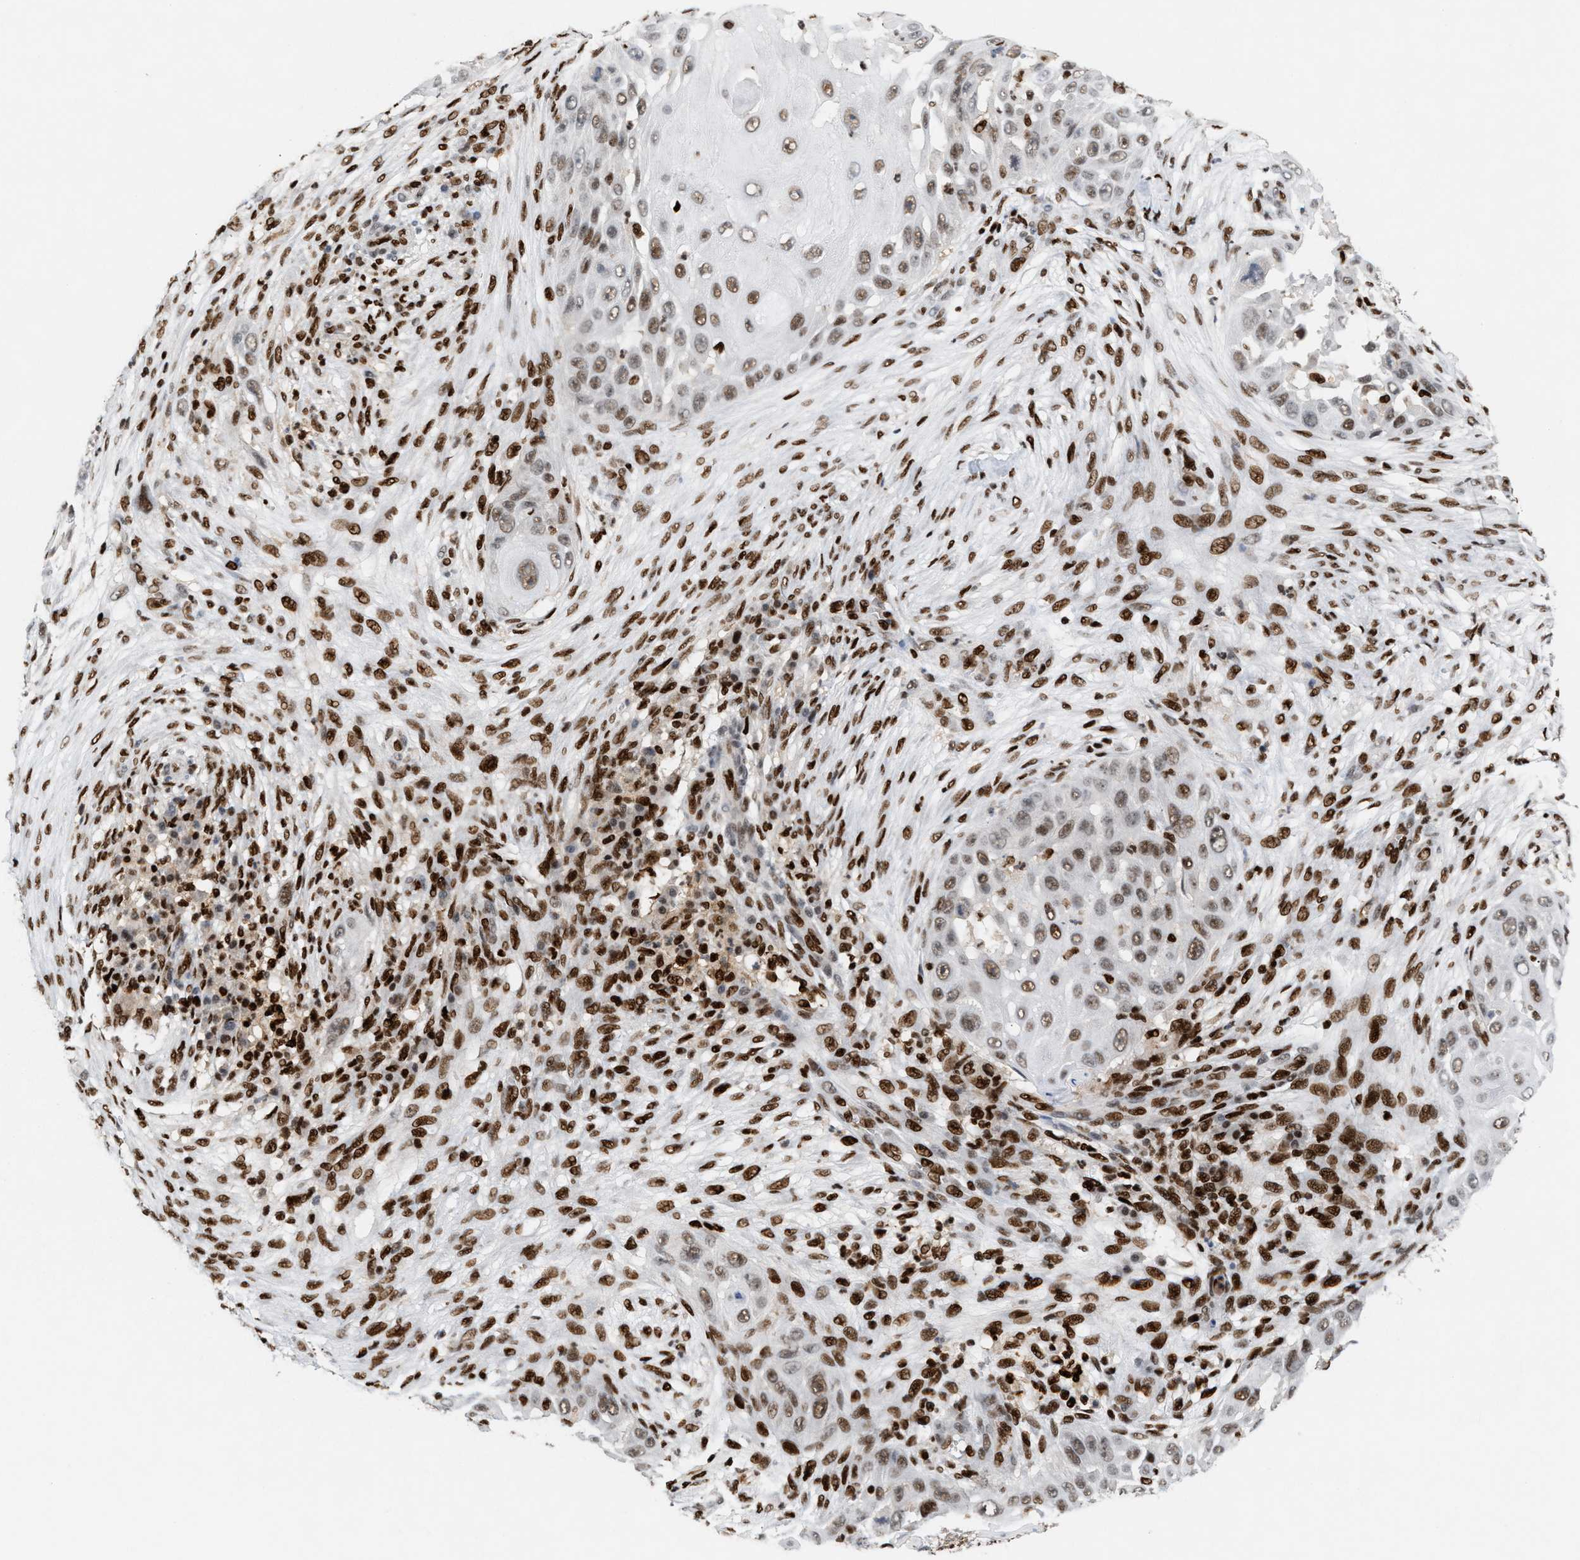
{"staining": {"intensity": "strong", "quantity": ">75%", "location": "nuclear"}, "tissue": "skin cancer", "cell_type": "Tumor cells", "image_type": "cancer", "snomed": [{"axis": "morphology", "description": "Squamous cell carcinoma, NOS"}, {"axis": "topography", "description": "Skin"}], "caption": "DAB immunohistochemical staining of skin cancer (squamous cell carcinoma) reveals strong nuclear protein staining in about >75% of tumor cells. (Stains: DAB (3,3'-diaminobenzidine) in brown, nuclei in blue, Microscopy: brightfield microscopy at high magnification).", "gene": "RNASEK-C17orf49", "patient": {"sex": "female", "age": 44}}